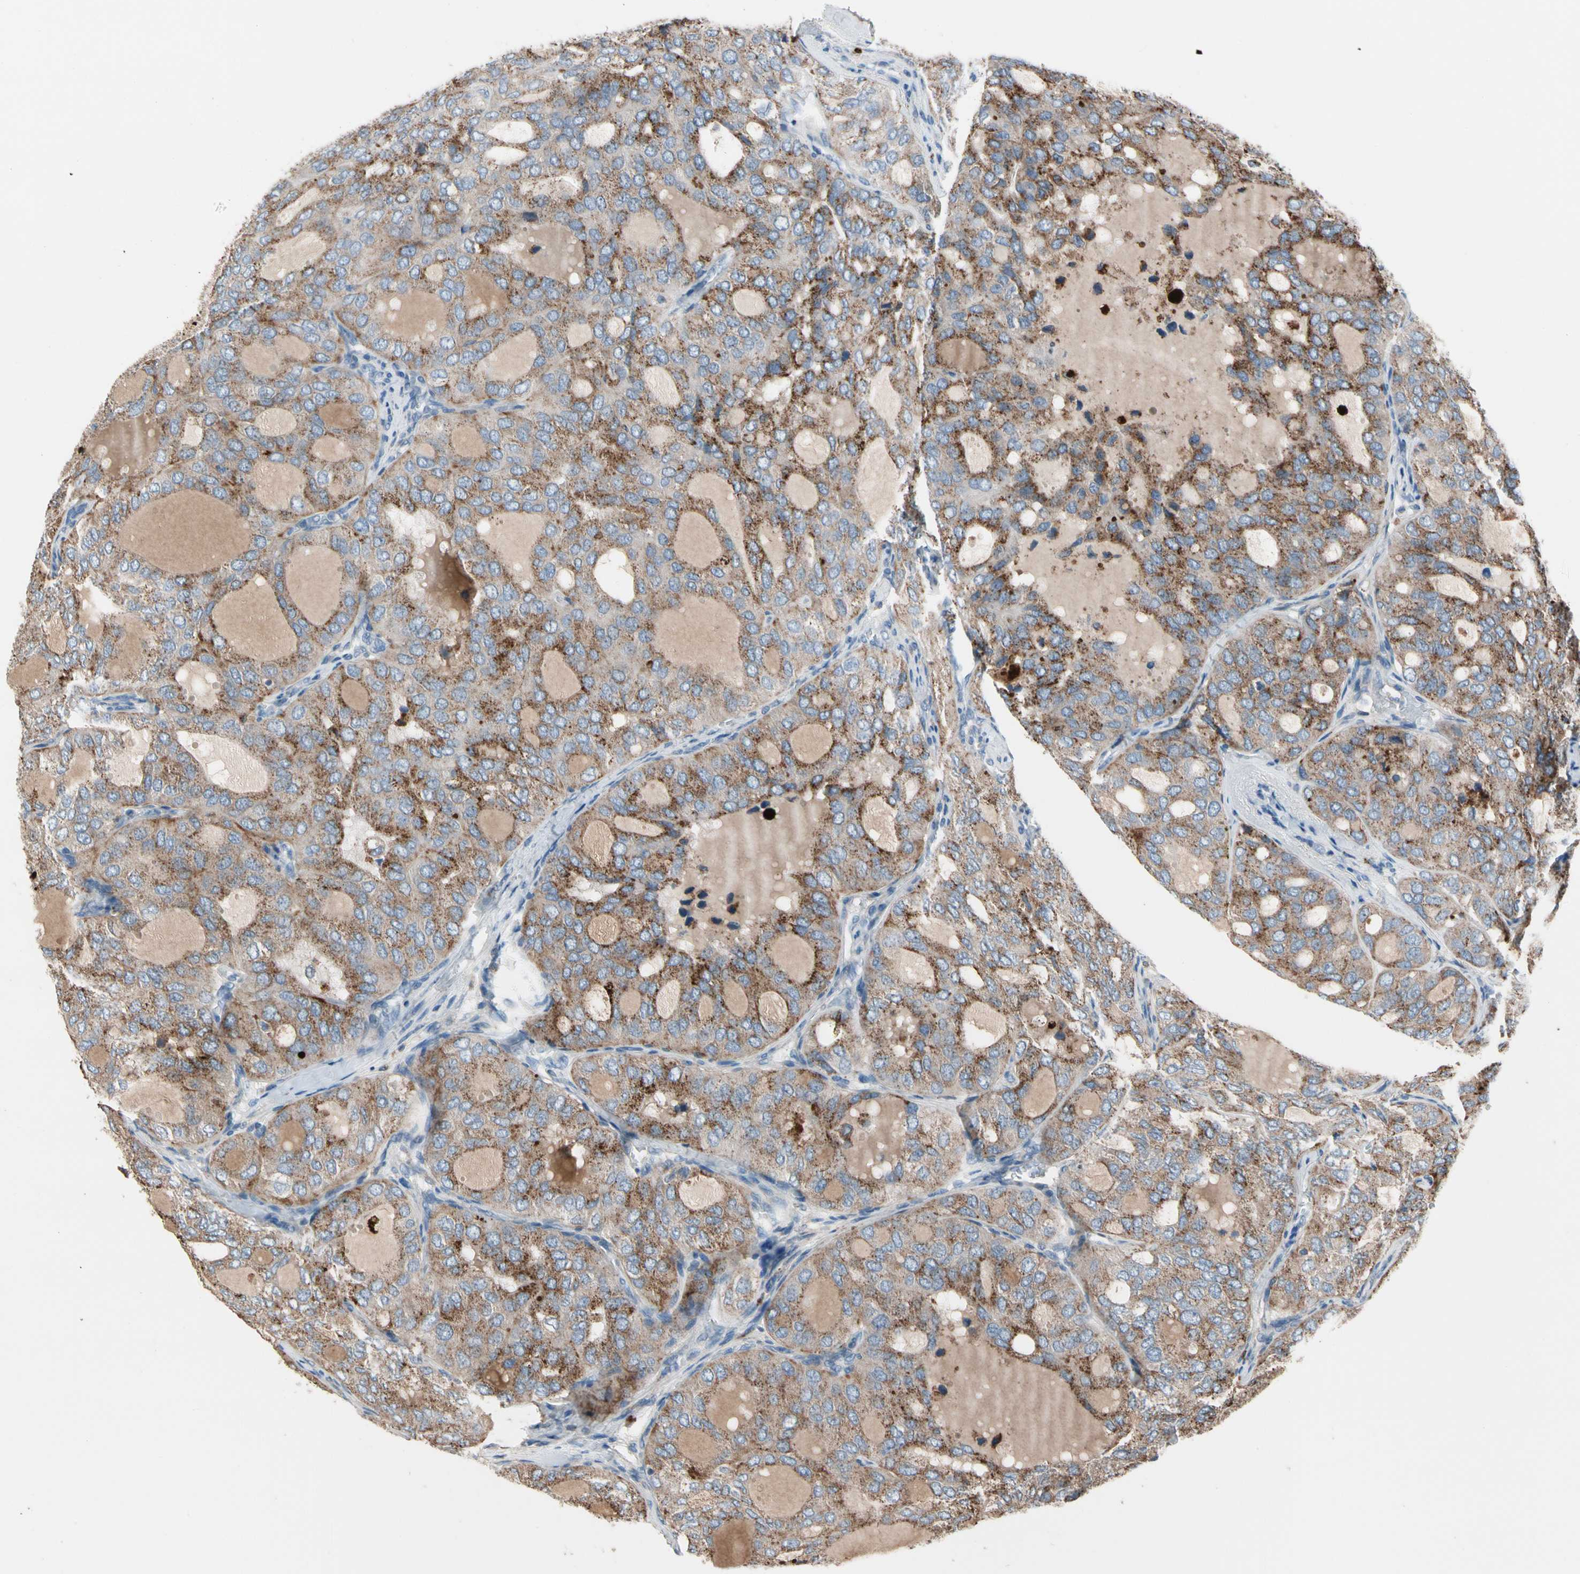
{"staining": {"intensity": "moderate", "quantity": ">75%", "location": "cytoplasmic/membranous"}, "tissue": "thyroid cancer", "cell_type": "Tumor cells", "image_type": "cancer", "snomed": [{"axis": "morphology", "description": "Follicular adenoma carcinoma, NOS"}, {"axis": "topography", "description": "Thyroid gland"}], "caption": "This is a micrograph of immunohistochemistry staining of follicular adenoma carcinoma (thyroid), which shows moderate positivity in the cytoplasmic/membranous of tumor cells.", "gene": "GM2A", "patient": {"sex": "male", "age": 75}}